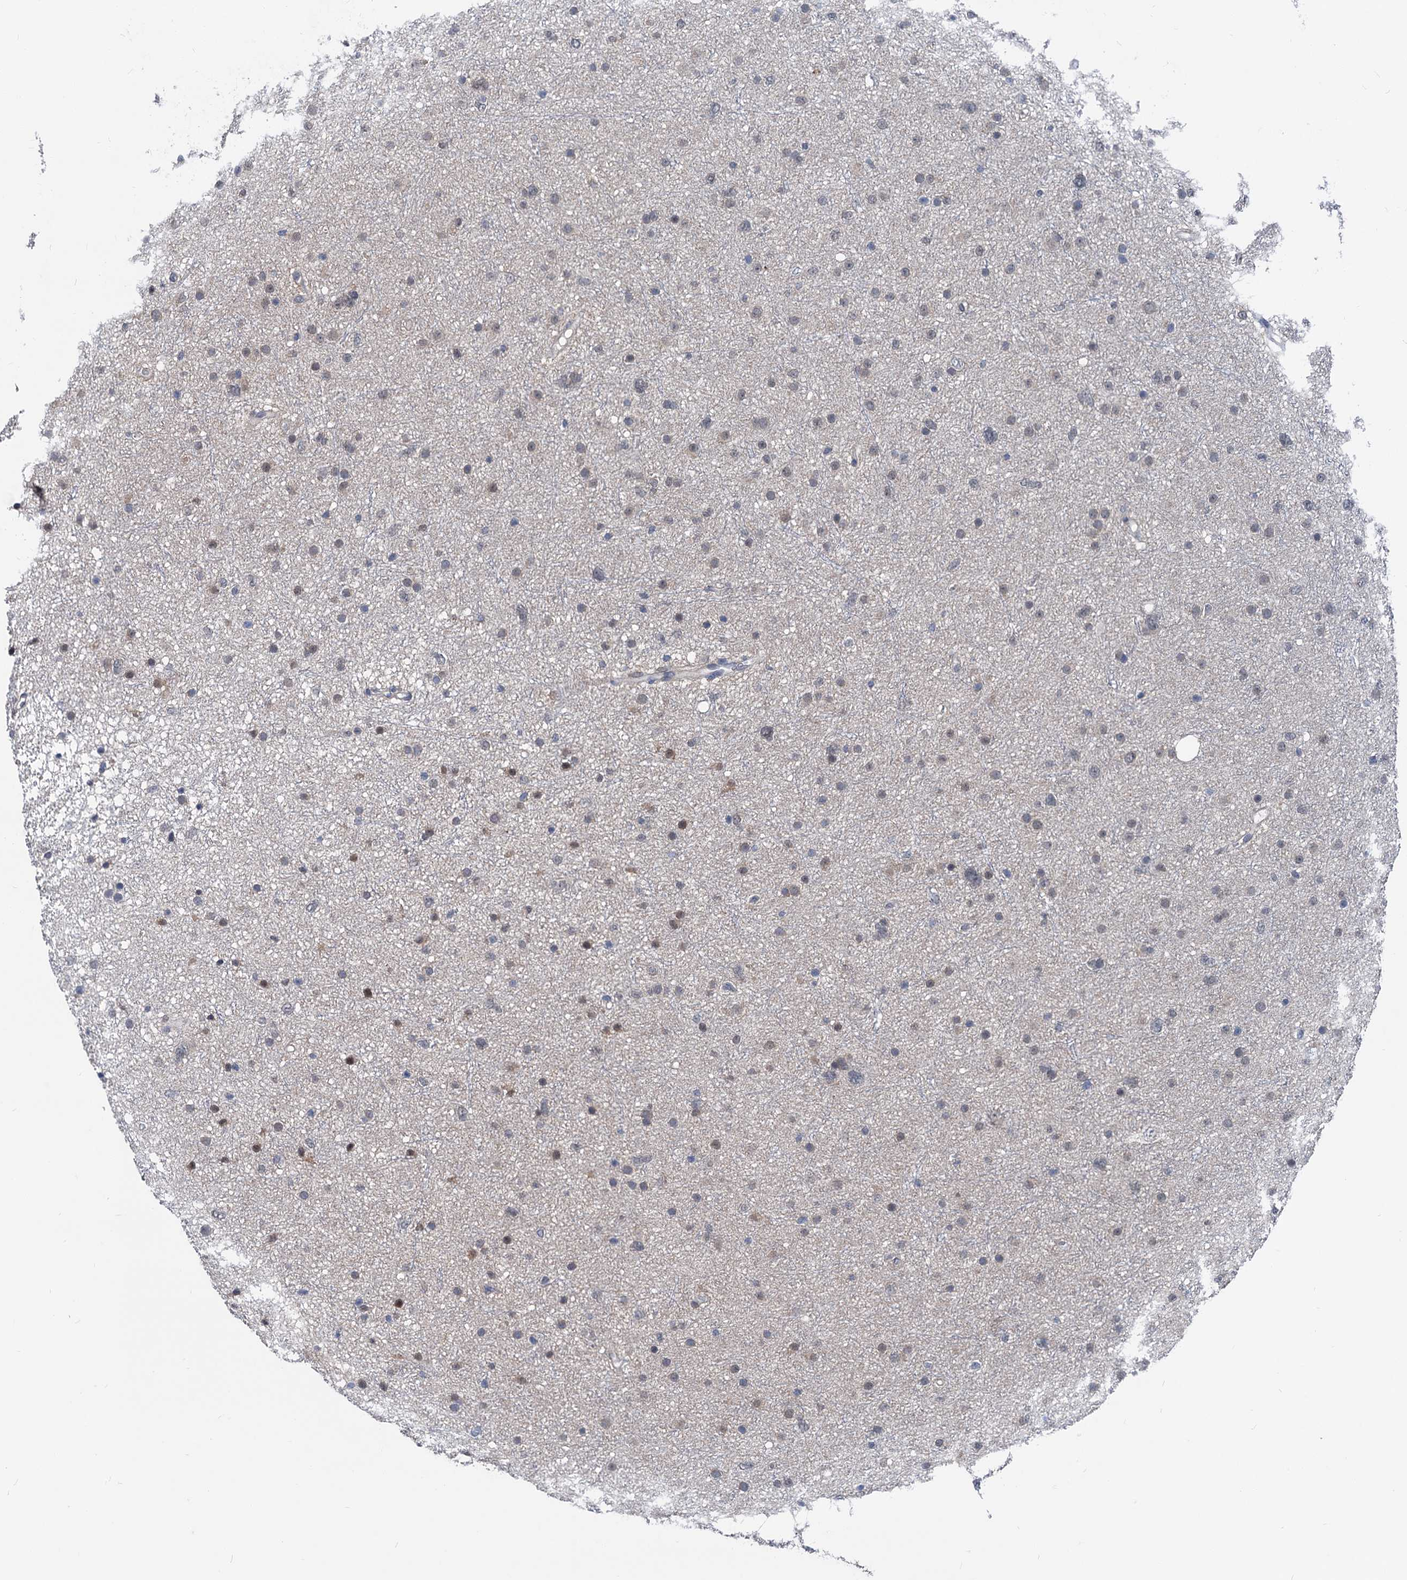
{"staining": {"intensity": "weak", "quantity": "<25%", "location": "nuclear"}, "tissue": "glioma", "cell_type": "Tumor cells", "image_type": "cancer", "snomed": [{"axis": "morphology", "description": "Glioma, malignant, Low grade"}, {"axis": "topography", "description": "Cerebral cortex"}], "caption": "Immunohistochemical staining of human glioma reveals no significant expression in tumor cells. (Immunohistochemistry (ihc), brightfield microscopy, high magnification).", "gene": "GLO1", "patient": {"sex": "female", "age": 39}}